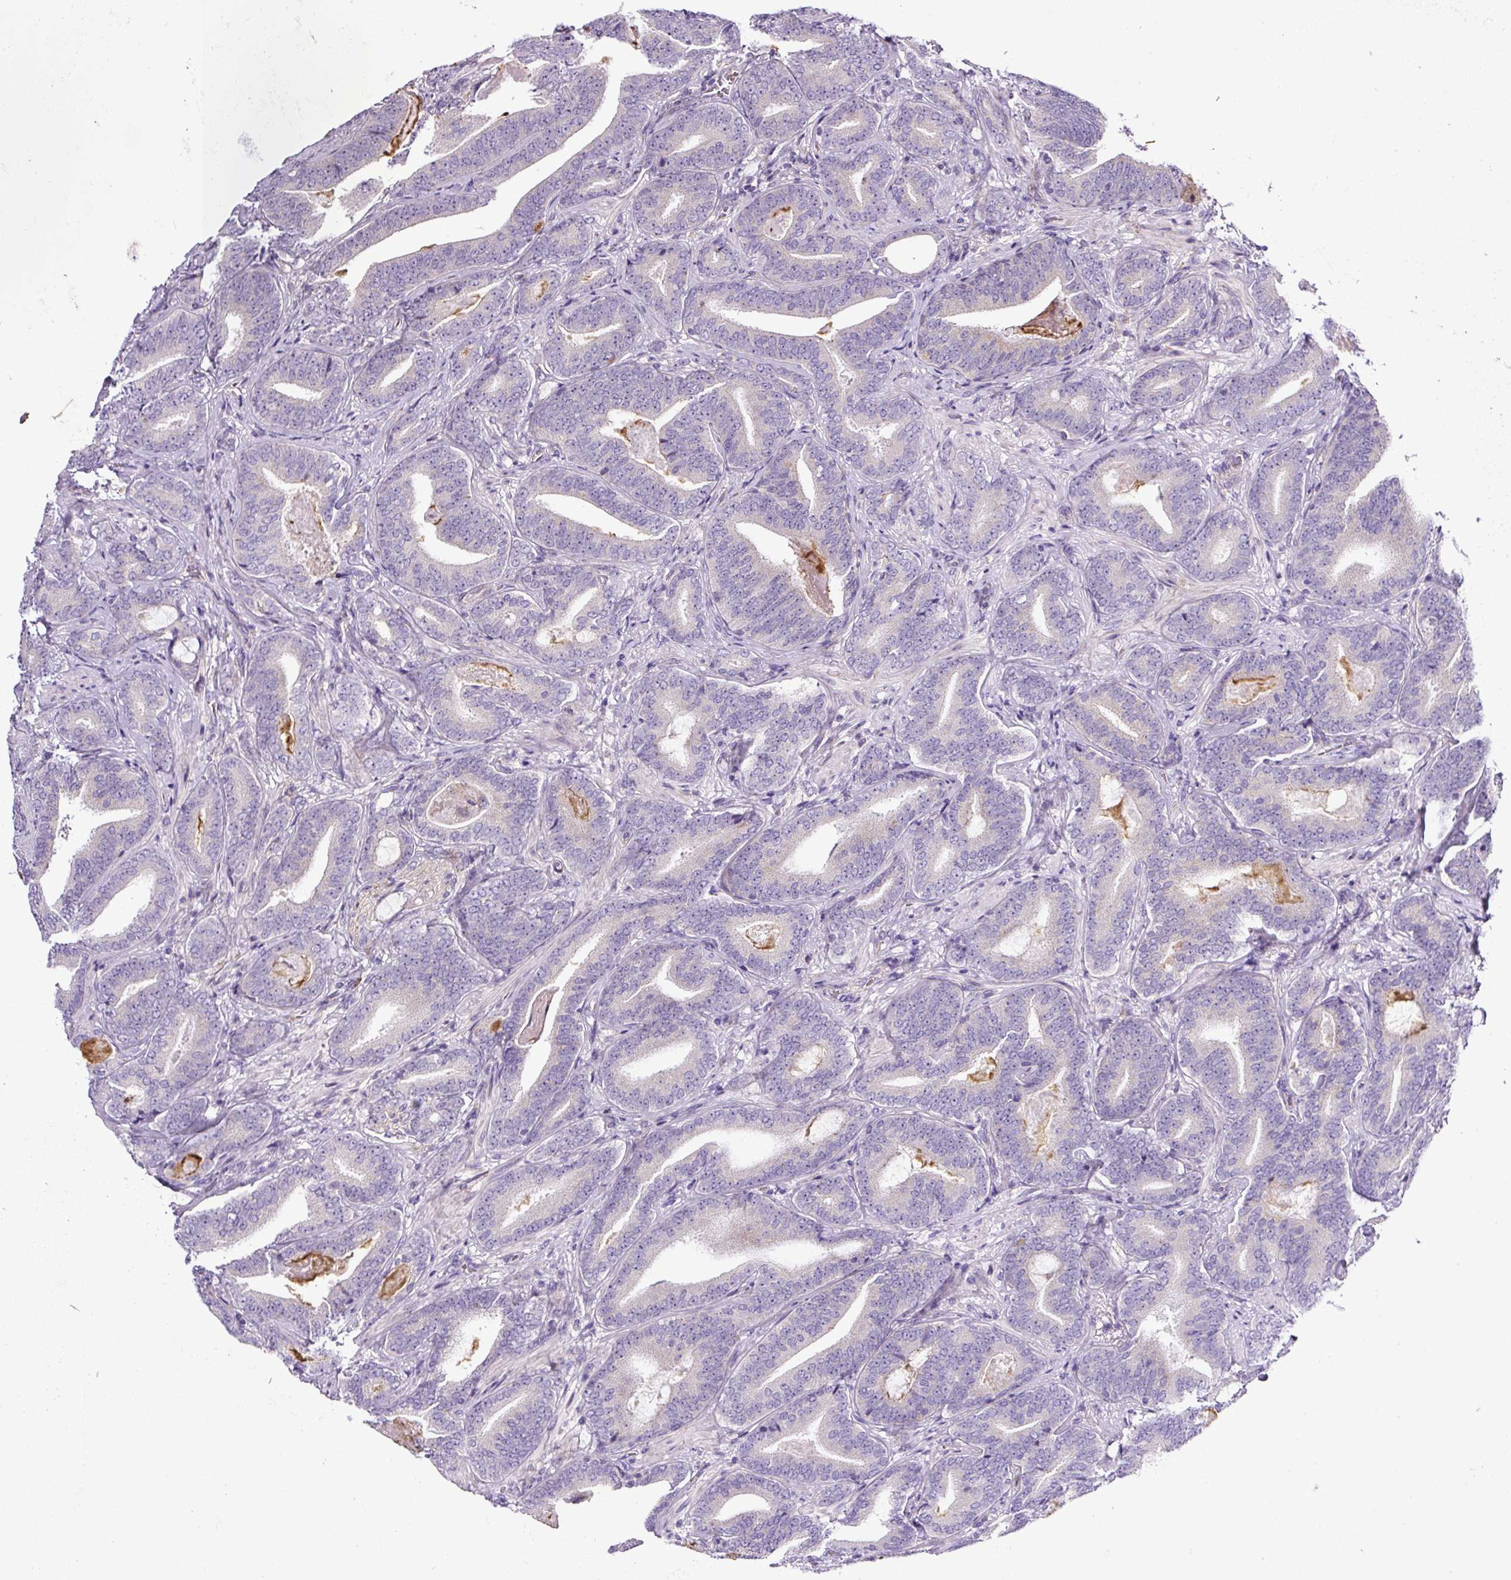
{"staining": {"intensity": "negative", "quantity": "none", "location": "none"}, "tissue": "prostate cancer", "cell_type": "Tumor cells", "image_type": "cancer", "snomed": [{"axis": "morphology", "description": "Adenocarcinoma, Low grade"}, {"axis": "topography", "description": "Prostate and seminal vesicle, NOS"}], "caption": "Immunohistochemistry image of neoplastic tissue: human prostate cancer stained with DAB (3,3'-diaminobenzidine) displays no significant protein staining in tumor cells. (Stains: DAB immunohistochemistry (IHC) with hematoxylin counter stain, Microscopy: brightfield microscopy at high magnification).", "gene": "HPS4", "patient": {"sex": "male", "age": 61}}